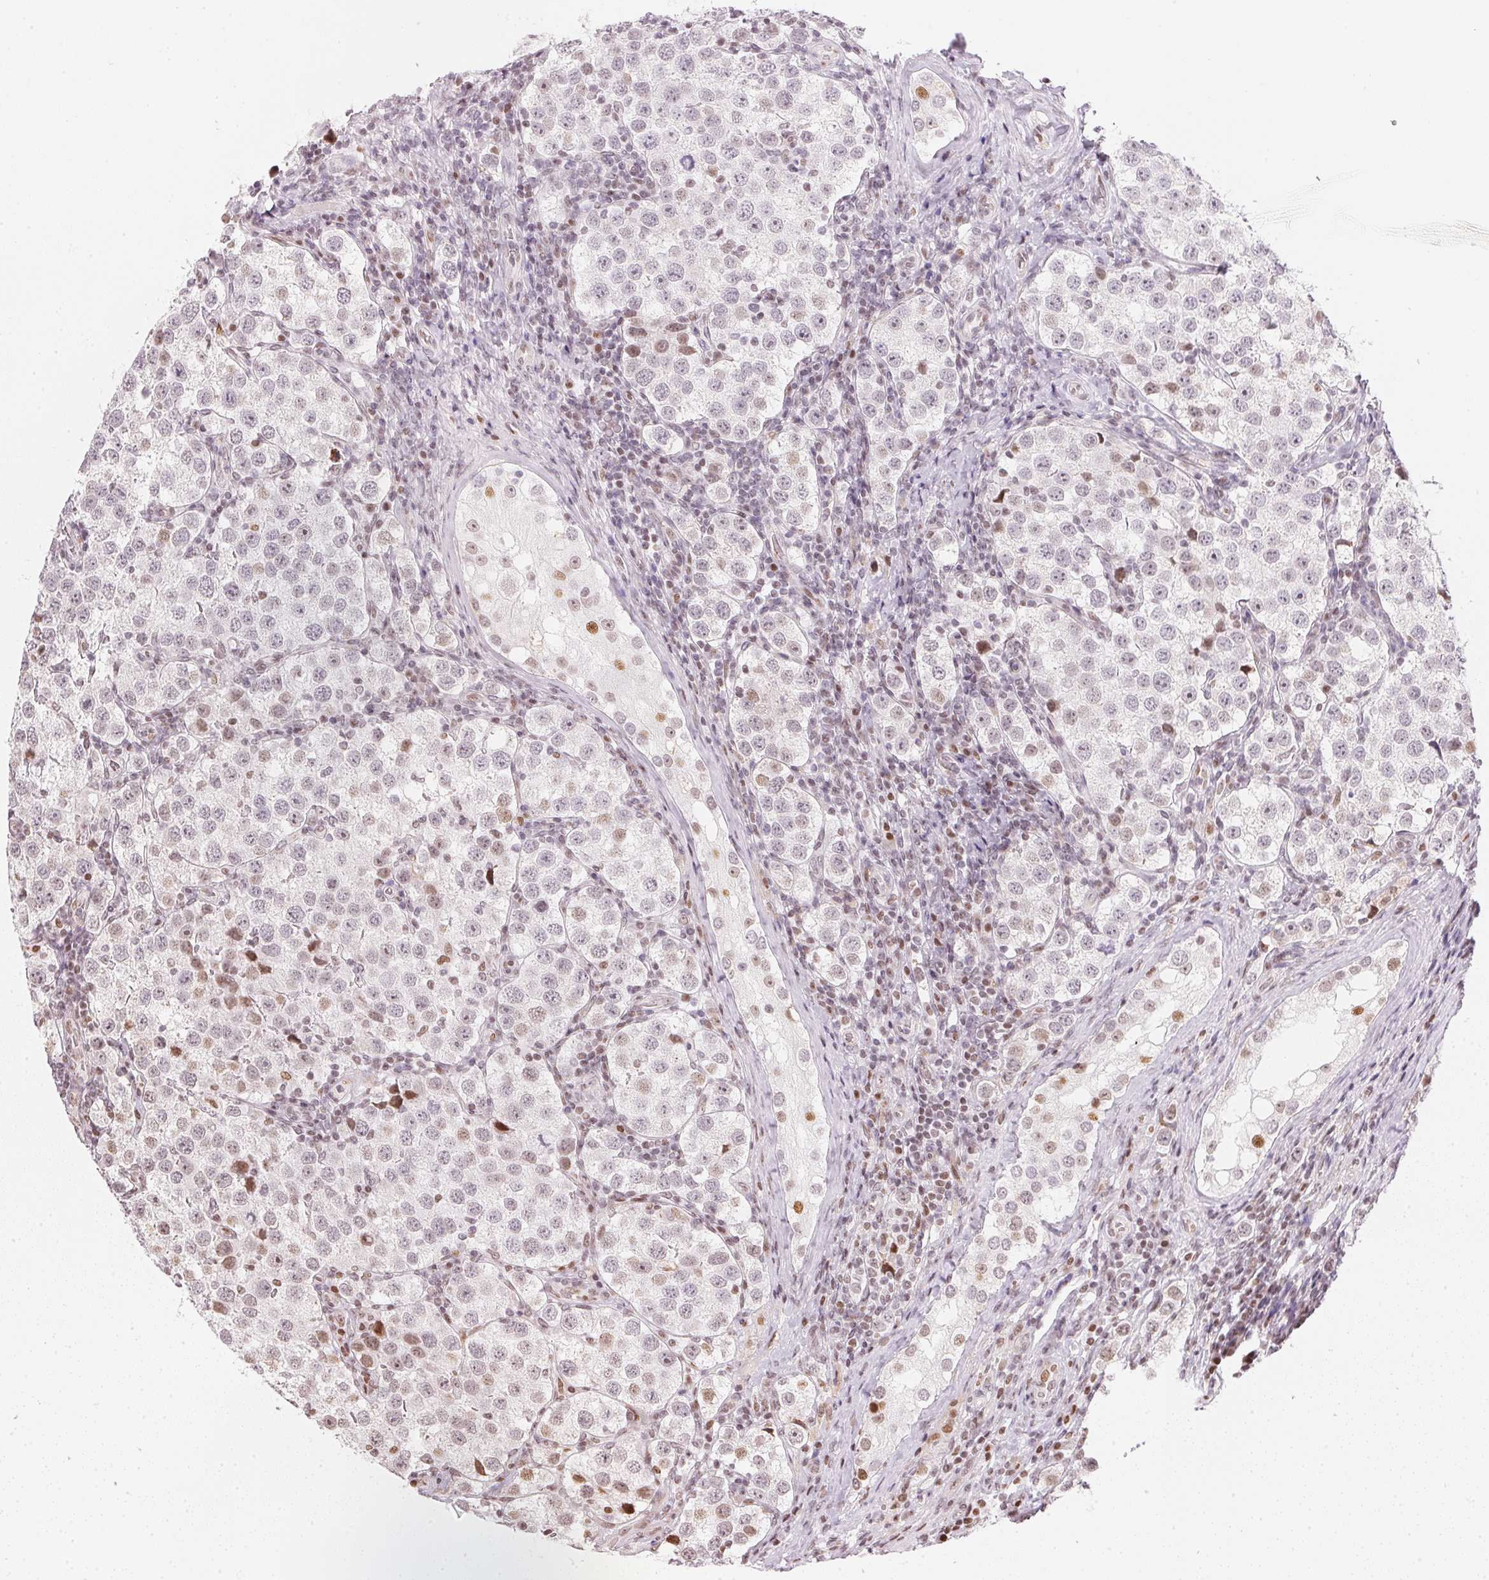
{"staining": {"intensity": "moderate", "quantity": "<25%", "location": "nuclear"}, "tissue": "testis cancer", "cell_type": "Tumor cells", "image_type": "cancer", "snomed": [{"axis": "morphology", "description": "Seminoma, NOS"}, {"axis": "topography", "description": "Testis"}], "caption": "Protein expression analysis of testis cancer (seminoma) exhibits moderate nuclear staining in approximately <25% of tumor cells. Using DAB (3,3'-diaminobenzidine) (brown) and hematoxylin (blue) stains, captured at high magnification using brightfield microscopy.", "gene": "KAT6A", "patient": {"sex": "male", "age": 37}}